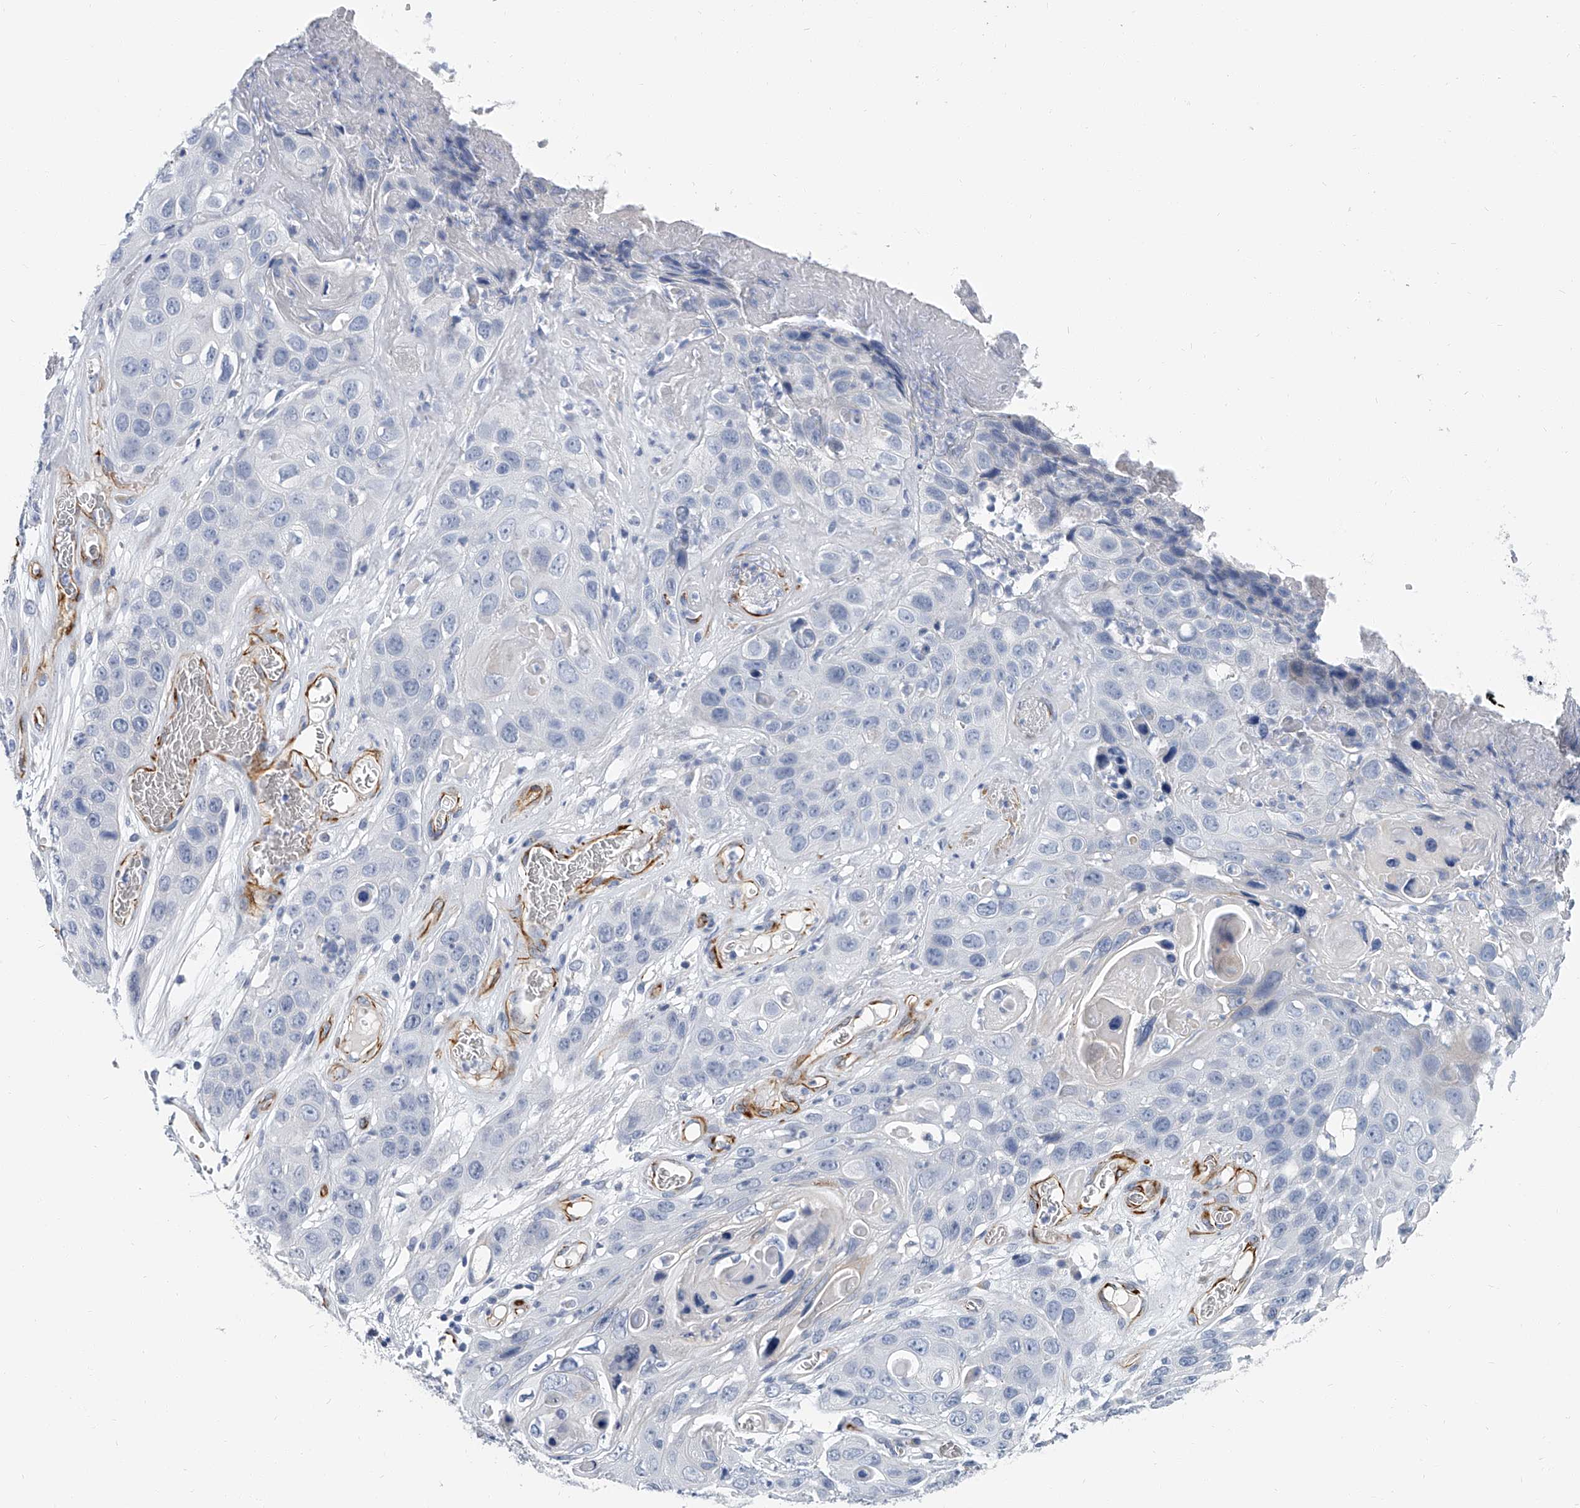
{"staining": {"intensity": "negative", "quantity": "none", "location": "none"}, "tissue": "skin cancer", "cell_type": "Tumor cells", "image_type": "cancer", "snomed": [{"axis": "morphology", "description": "Squamous cell carcinoma, NOS"}, {"axis": "topography", "description": "Skin"}], "caption": "The immunohistochemistry photomicrograph has no significant positivity in tumor cells of skin cancer (squamous cell carcinoma) tissue.", "gene": "KIRREL1", "patient": {"sex": "male", "age": 55}}